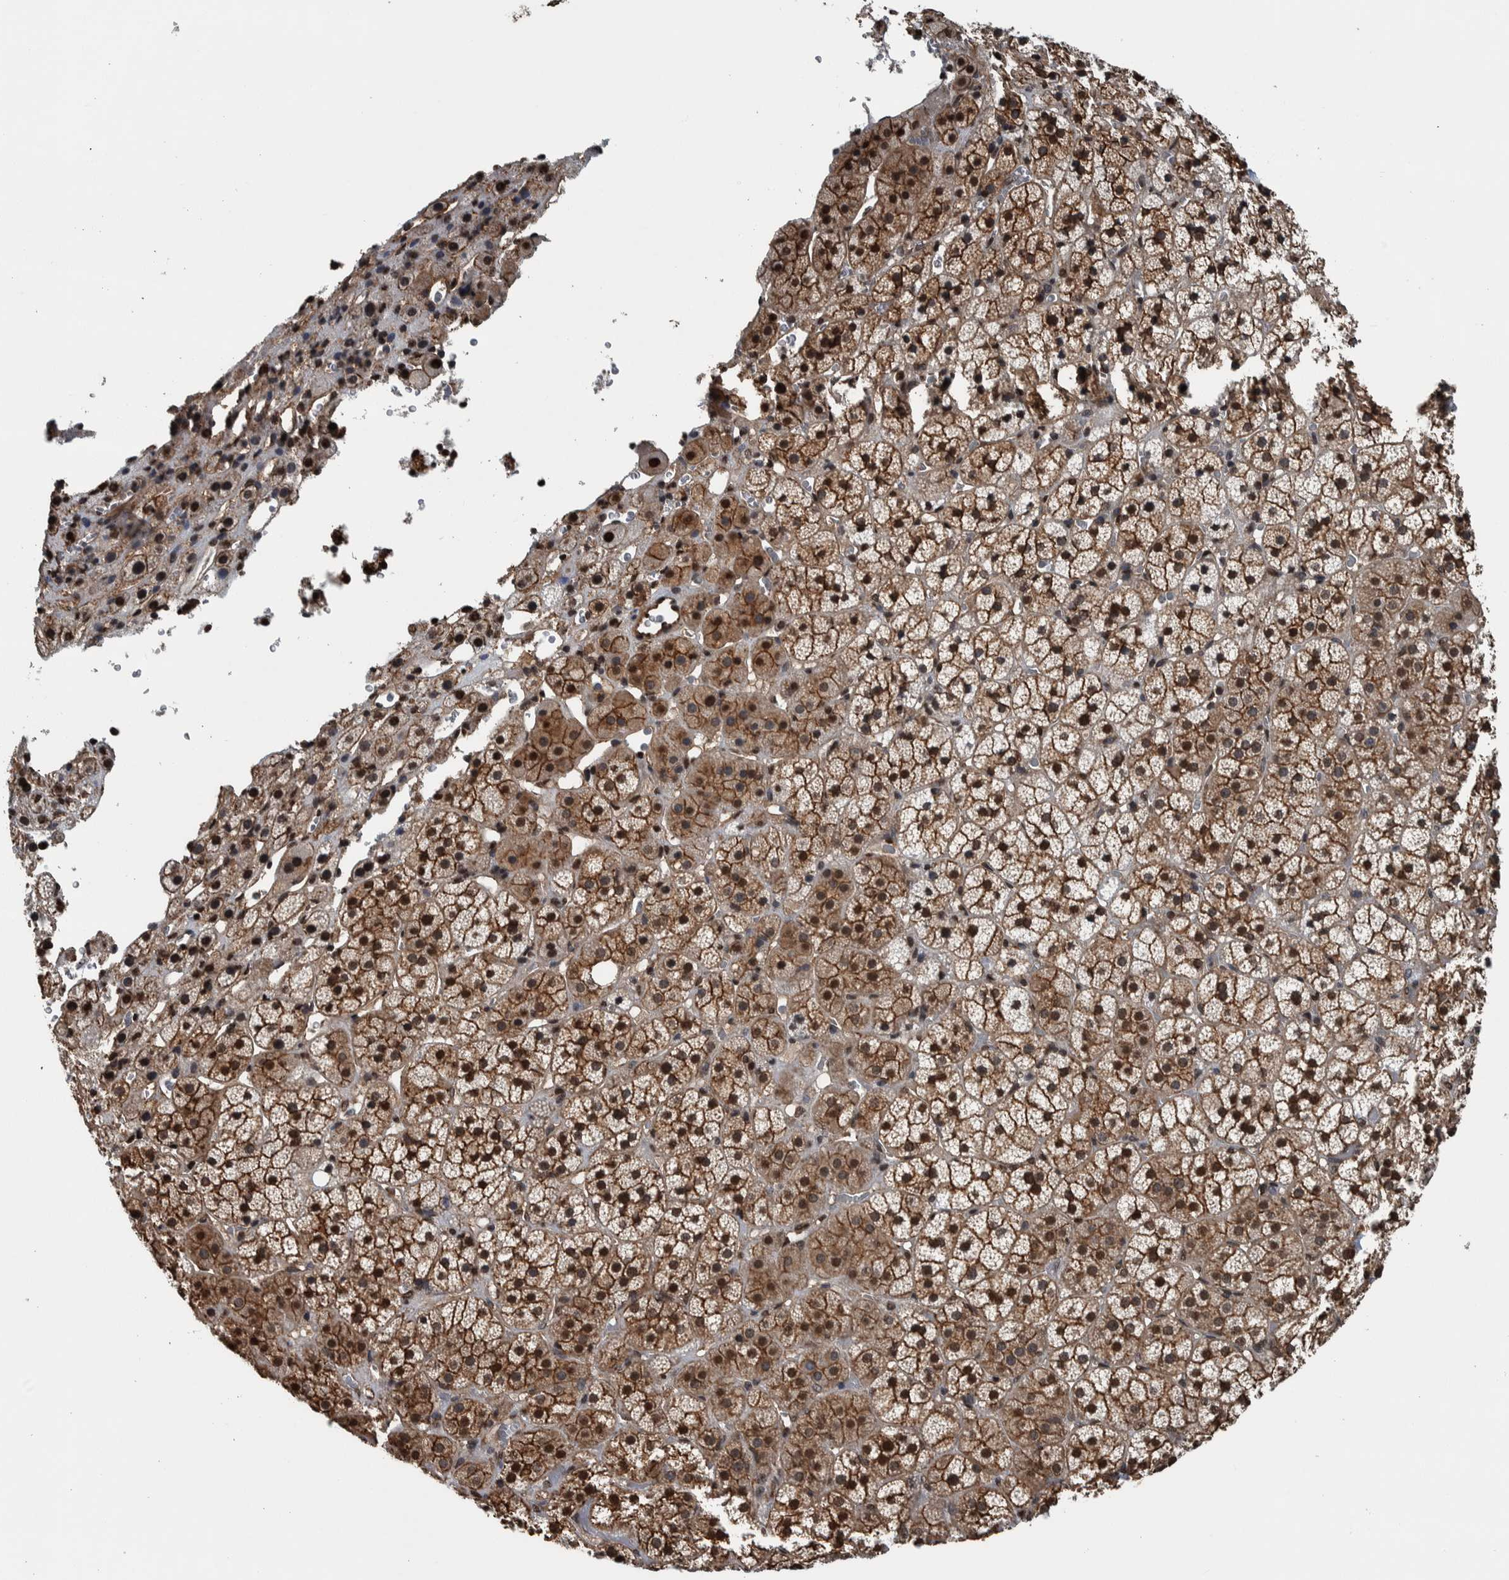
{"staining": {"intensity": "strong", "quantity": ">75%", "location": "cytoplasmic/membranous,nuclear"}, "tissue": "adrenal gland", "cell_type": "Glandular cells", "image_type": "normal", "snomed": [{"axis": "morphology", "description": "Normal tissue, NOS"}, {"axis": "topography", "description": "Adrenal gland"}], "caption": "A micrograph showing strong cytoplasmic/membranous,nuclear expression in about >75% of glandular cells in unremarkable adrenal gland, as visualized by brown immunohistochemical staining.", "gene": "FAM135B", "patient": {"sex": "female", "age": 44}}